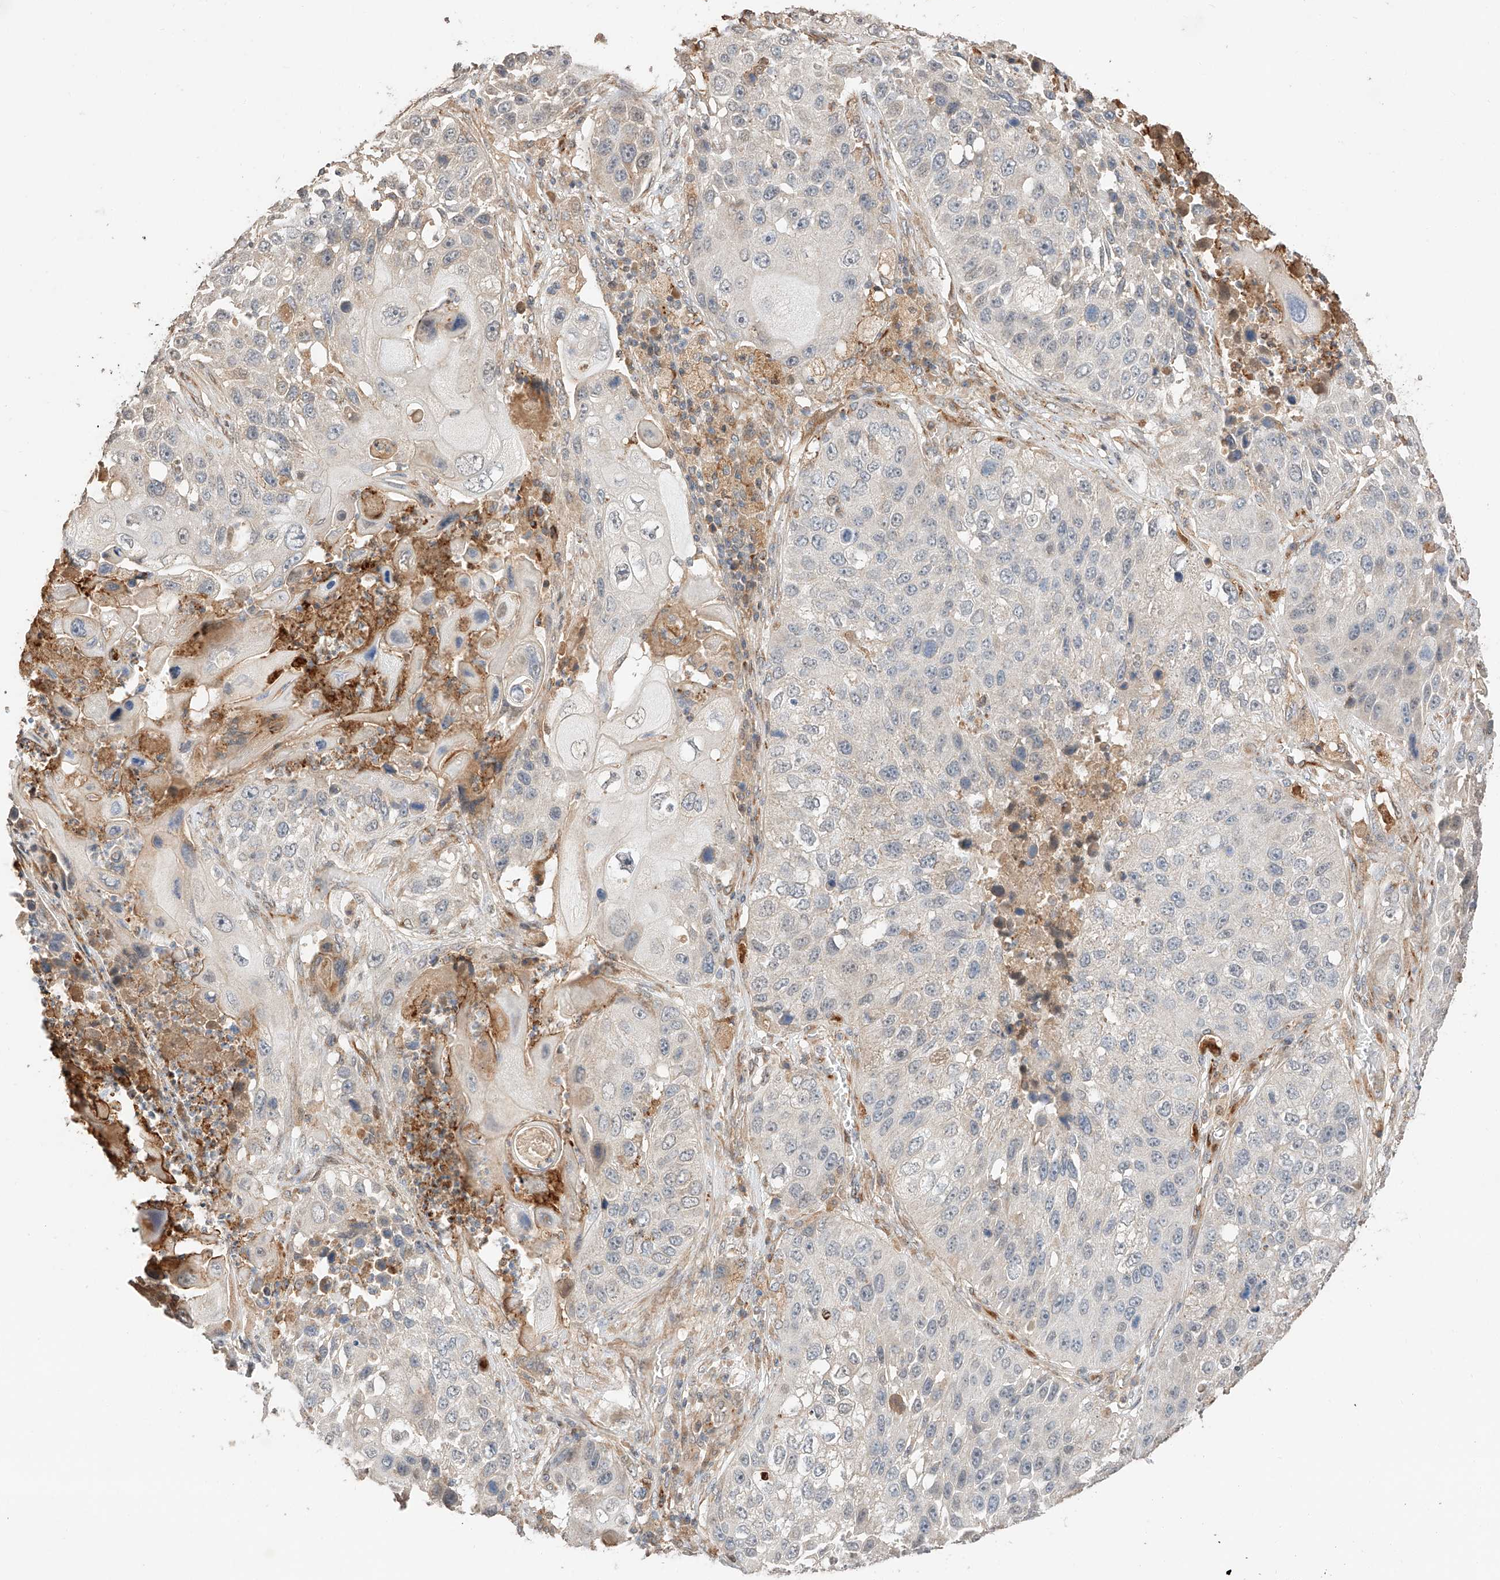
{"staining": {"intensity": "negative", "quantity": "none", "location": "none"}, "tissue": "lung cancer", "cell_type": "Tumor cells", "image_type": "cancer", "snomed": [{"axis": "morphology", "description": "Squamous cell carcinoma, NOS"}, {"axis": "topography", "description": "Lung"}], "caption": "Tumor cells show no significant expression in lung cancer. (Immunohistochemistry (ihc), brightfield microscopy, high magnification).", "gene": "SUSD6", "patient": {"sex": "male", "age": 61}}